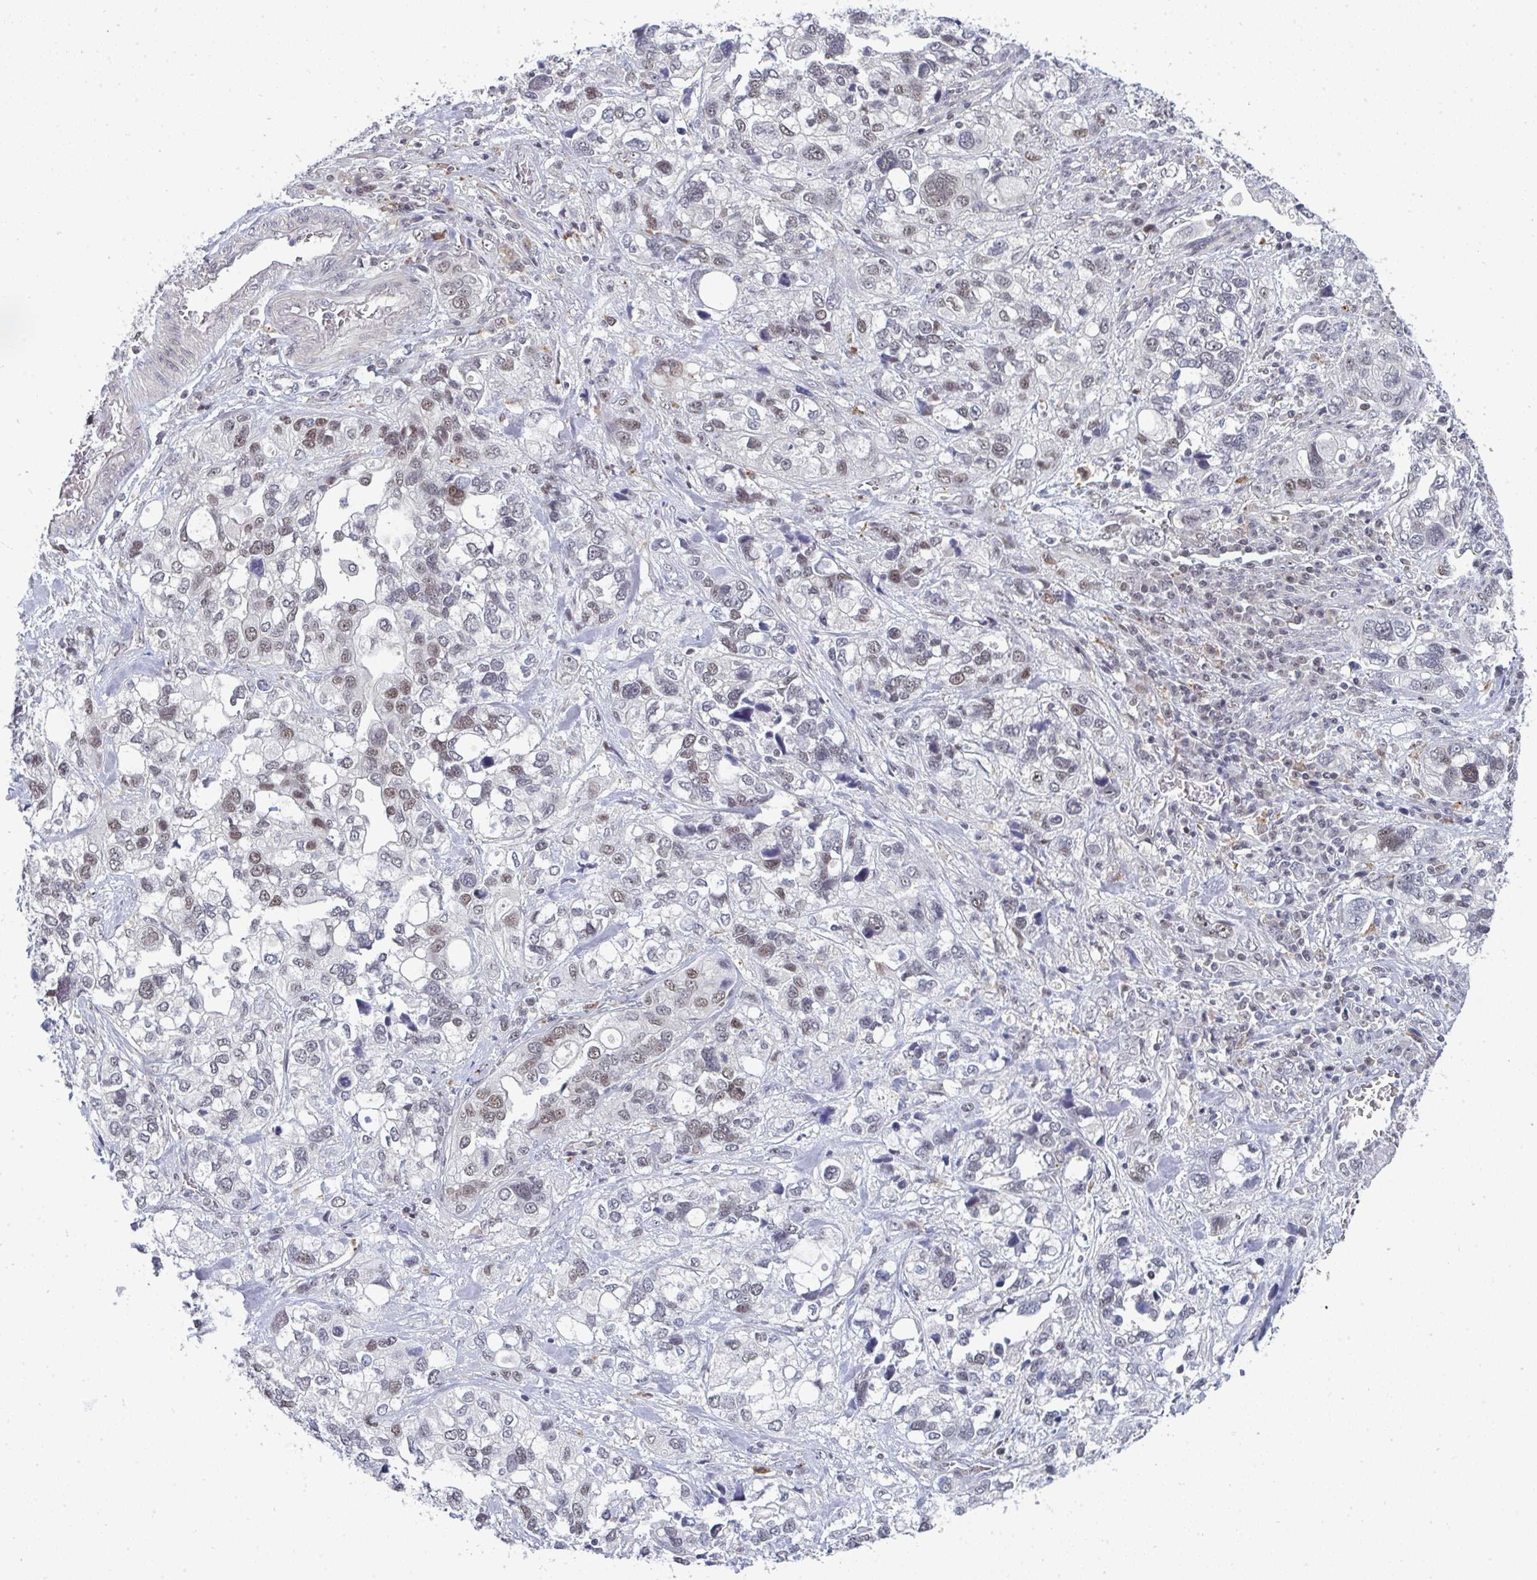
{"staining": {"intensity": "weak", "quantity": "25%-75%", "location": "nuclear"}, "tissue": "stomach cancer", "cell_type": "Tumor cells", "image_type": "cancer", "snomed": [{"axis": "morphology", "description": "Adenocarcinoma, NOS"}, {"axis": "topography", "description": "Stomach, upper"}], "caption": "Human stomach adenocarcinoma stained with a protein marker shows weak staining in tumor cells.", "gene": "ATF1", "patient": {"sex": "female", "age": 81}}